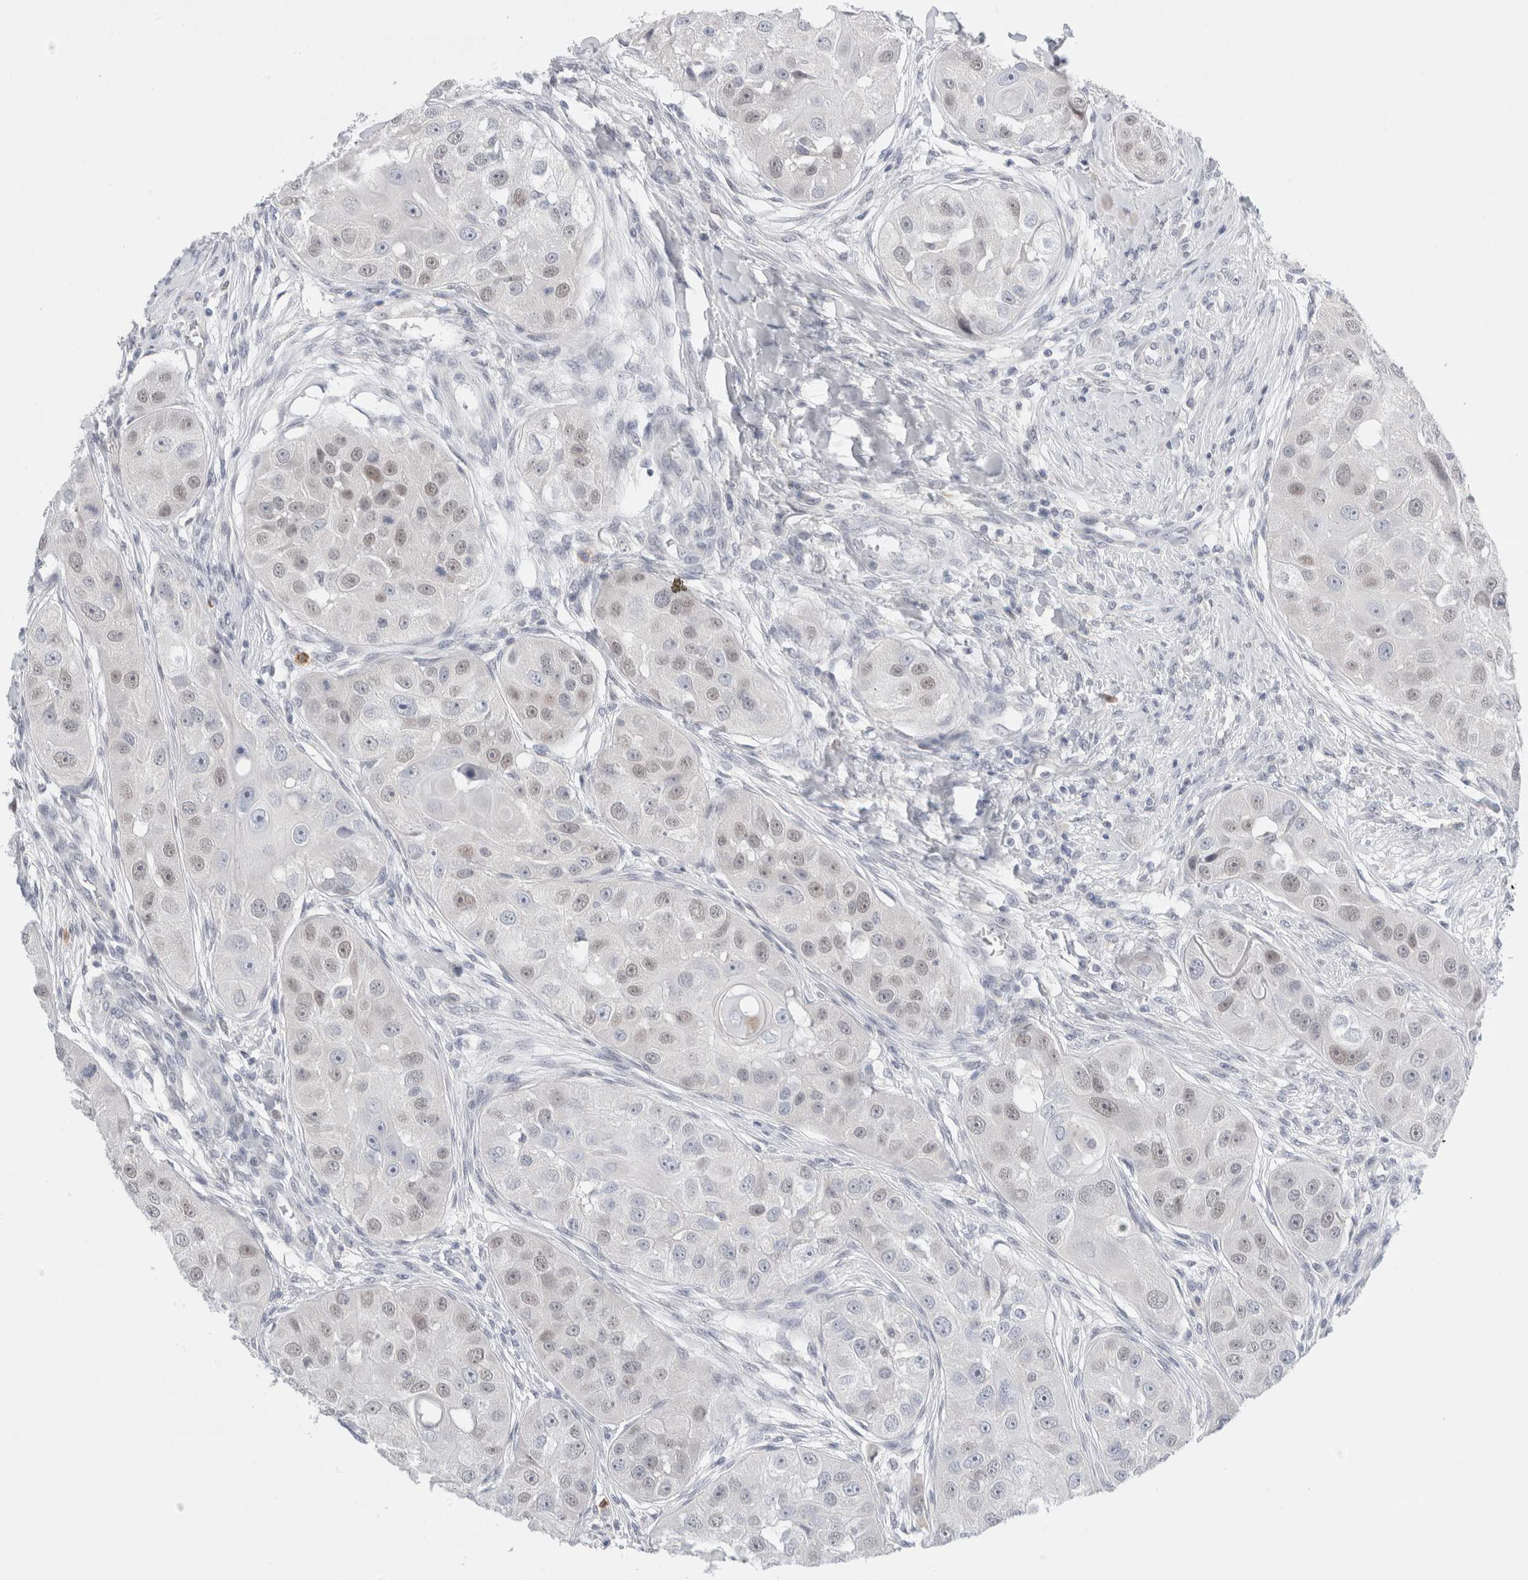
{"staining": {"intensity": "weak", "quantity": "<25%", "location": "nuclear"}, "tissue": "head and neck cancer", "cell_type": "Tumor cells", "image_type": "cancer", "snomed": [{"axis": "morphology", "description": "Normal tissue, NOS"}, {"axis": "morphology", "description": "Squamous cell carcinoma, NOS"}, {"axis": "topography", "description": "Skeletal muscle"}, {"axis": "topography", "description": "Head-Neck"}], "caption": "Human head and neck cancer stained for a protein using immunohistochemistry shows no expression in tumor cells.", "gene": "SLC22A12", "patient": {"sex": "male", "age": 51}}